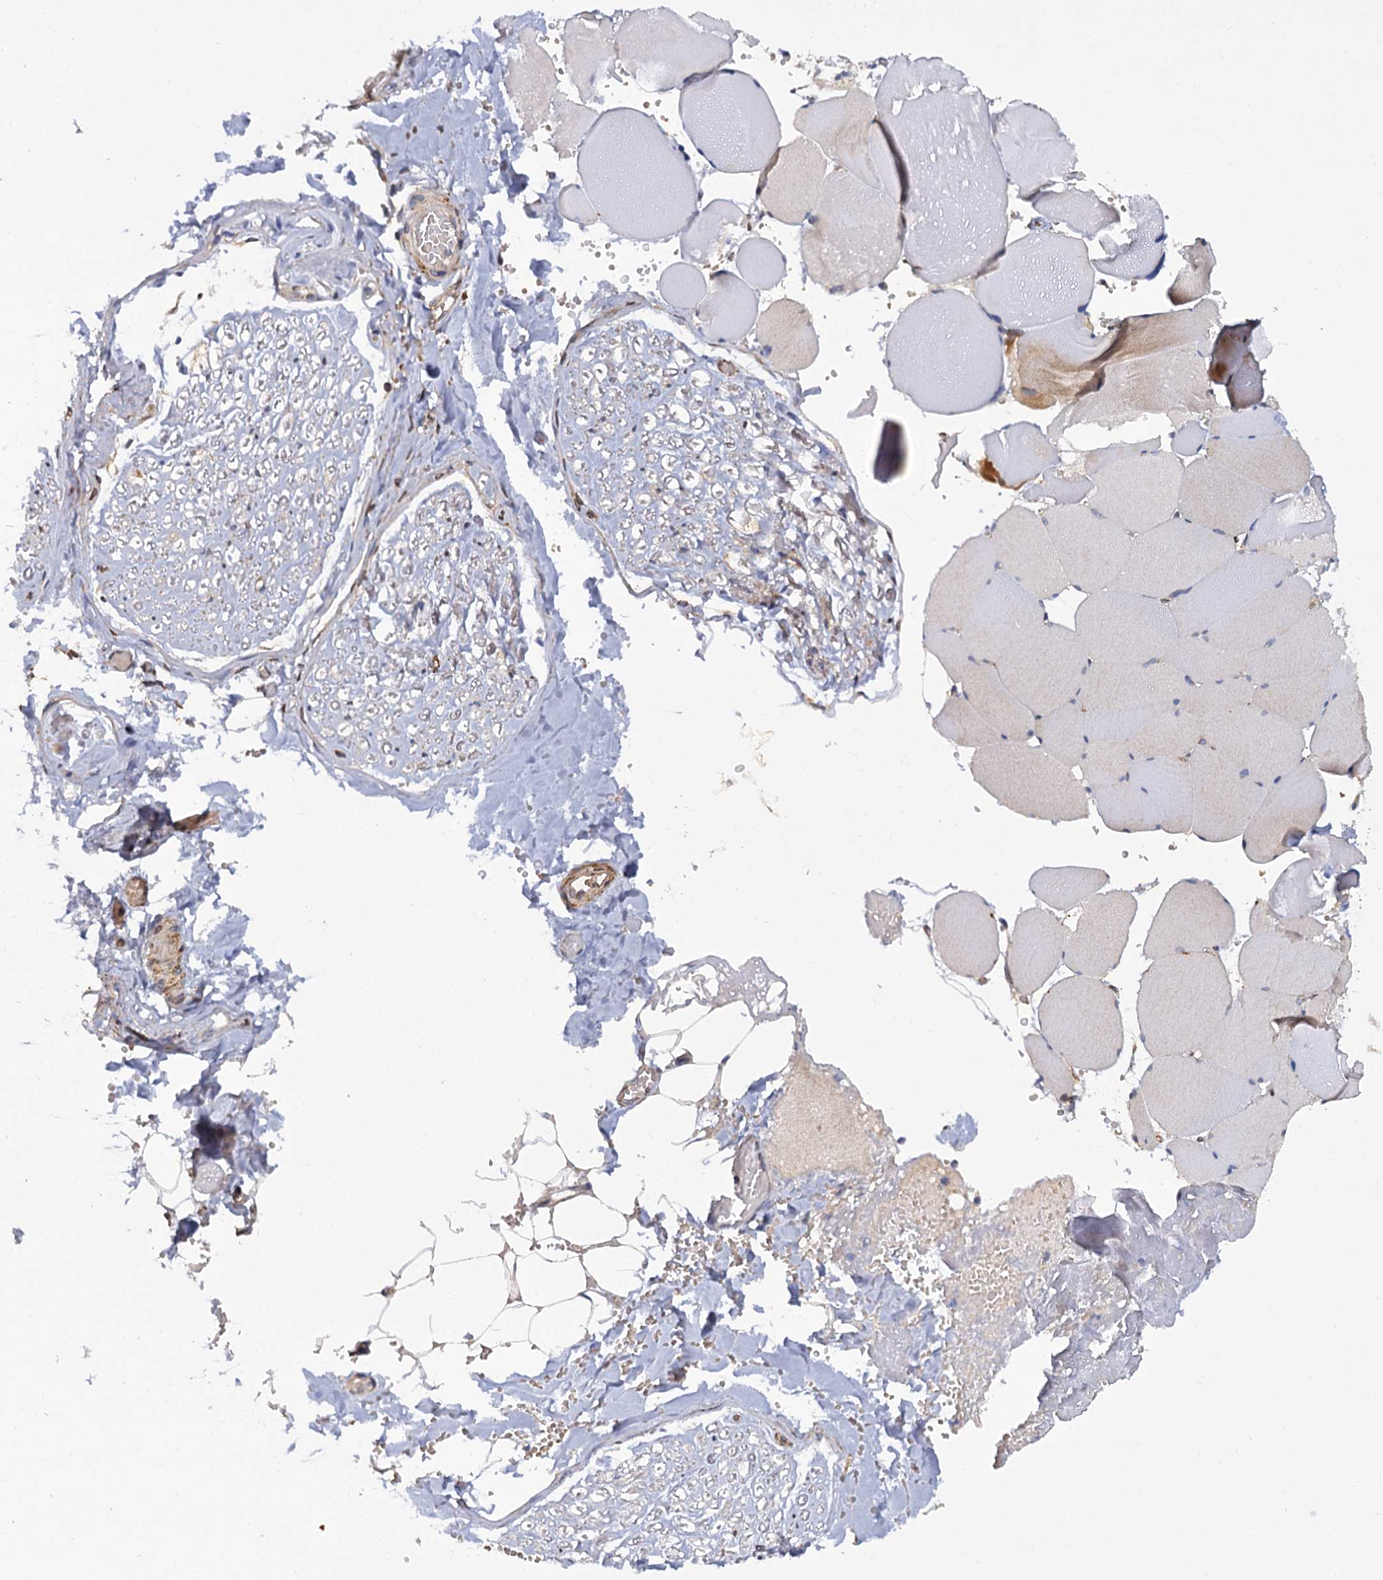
{"staining": {"intensity": "moderate", "quantity": ">75%", "location": "cytoplasmic/membranous"}, "tissue": "adipose tissue", "cell_type": "Adipocytes", "image_type": "normal", "snomed": [{"axis": "morphology", "description": "Normal tissue, NOS"}, {"axis": "topography", "description": "Skeletal muscle"}, {"axis": "topography", "description": "Peripheral nerve tissue"}], "caption": "Protein staining by immunohistochemistry (IHC) demonstrates moderate cytoplasmic/membranous staining in approximately >75% of adipocytes in normal adipose tissue. (IHC, brightfield microscopy, high magnification).", "gene": "SUPV3L1", "patient": {"sex": "female", "age": 55}}